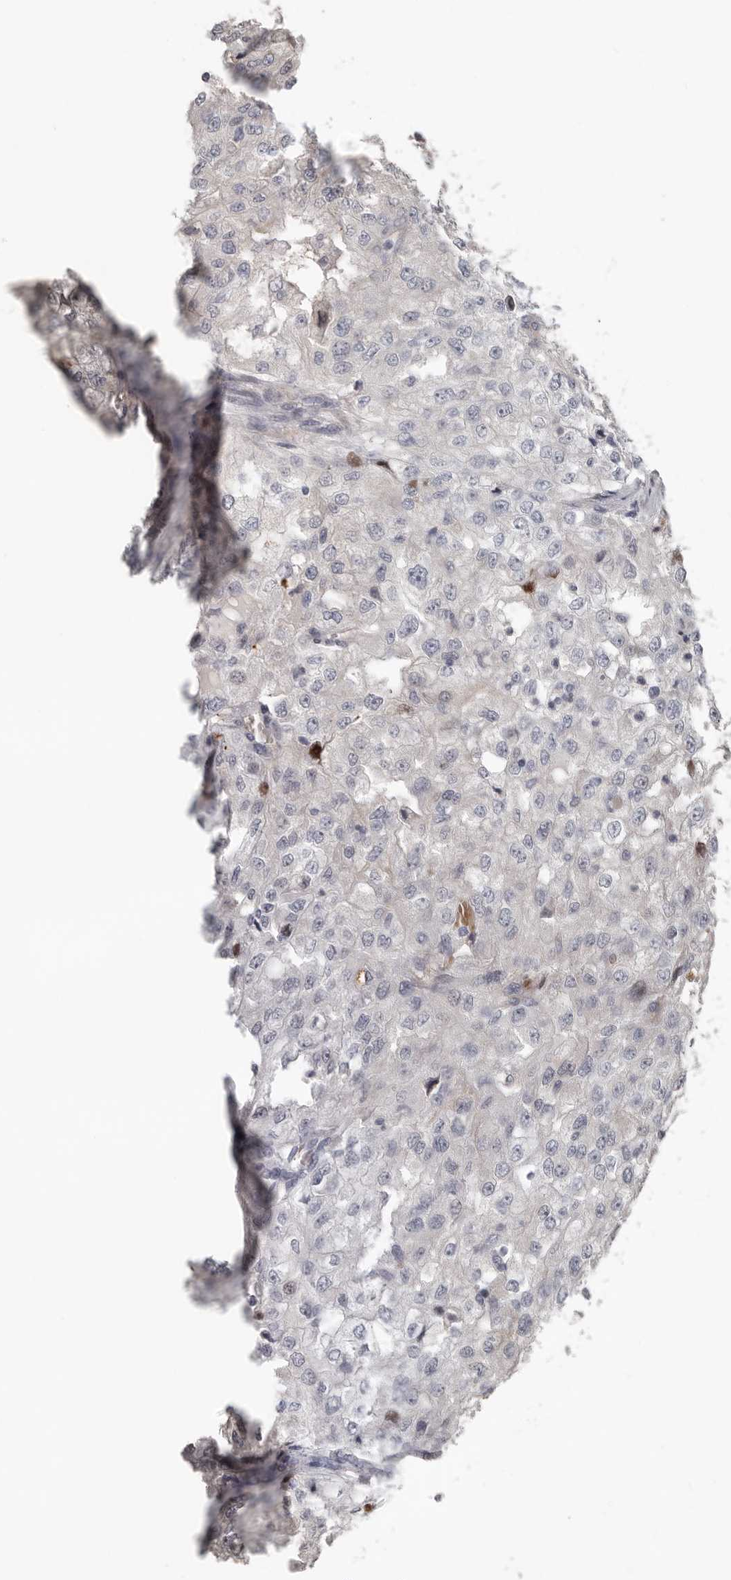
{"staining": {"intensity": "negative", "quantity": "none", "location": "none"}, "tissue": "renal cancer", "cell_type": "Tumor cells", "image_type": "cancer", "snomed": [{"axis": "morphology", "description": "Adenocarcinoma, NOS"}, {"axis": "topography", "description": "Kidney"}], "caption": "Immunohistochemistry (IHC) histopathology image of neoplastic tissue: renal adenocarcinoma stained with DAB demonstrates no significant protein expression in tumor cells.", "gene": "RNF217", "patient": {"sex": "female", "age": 54}}